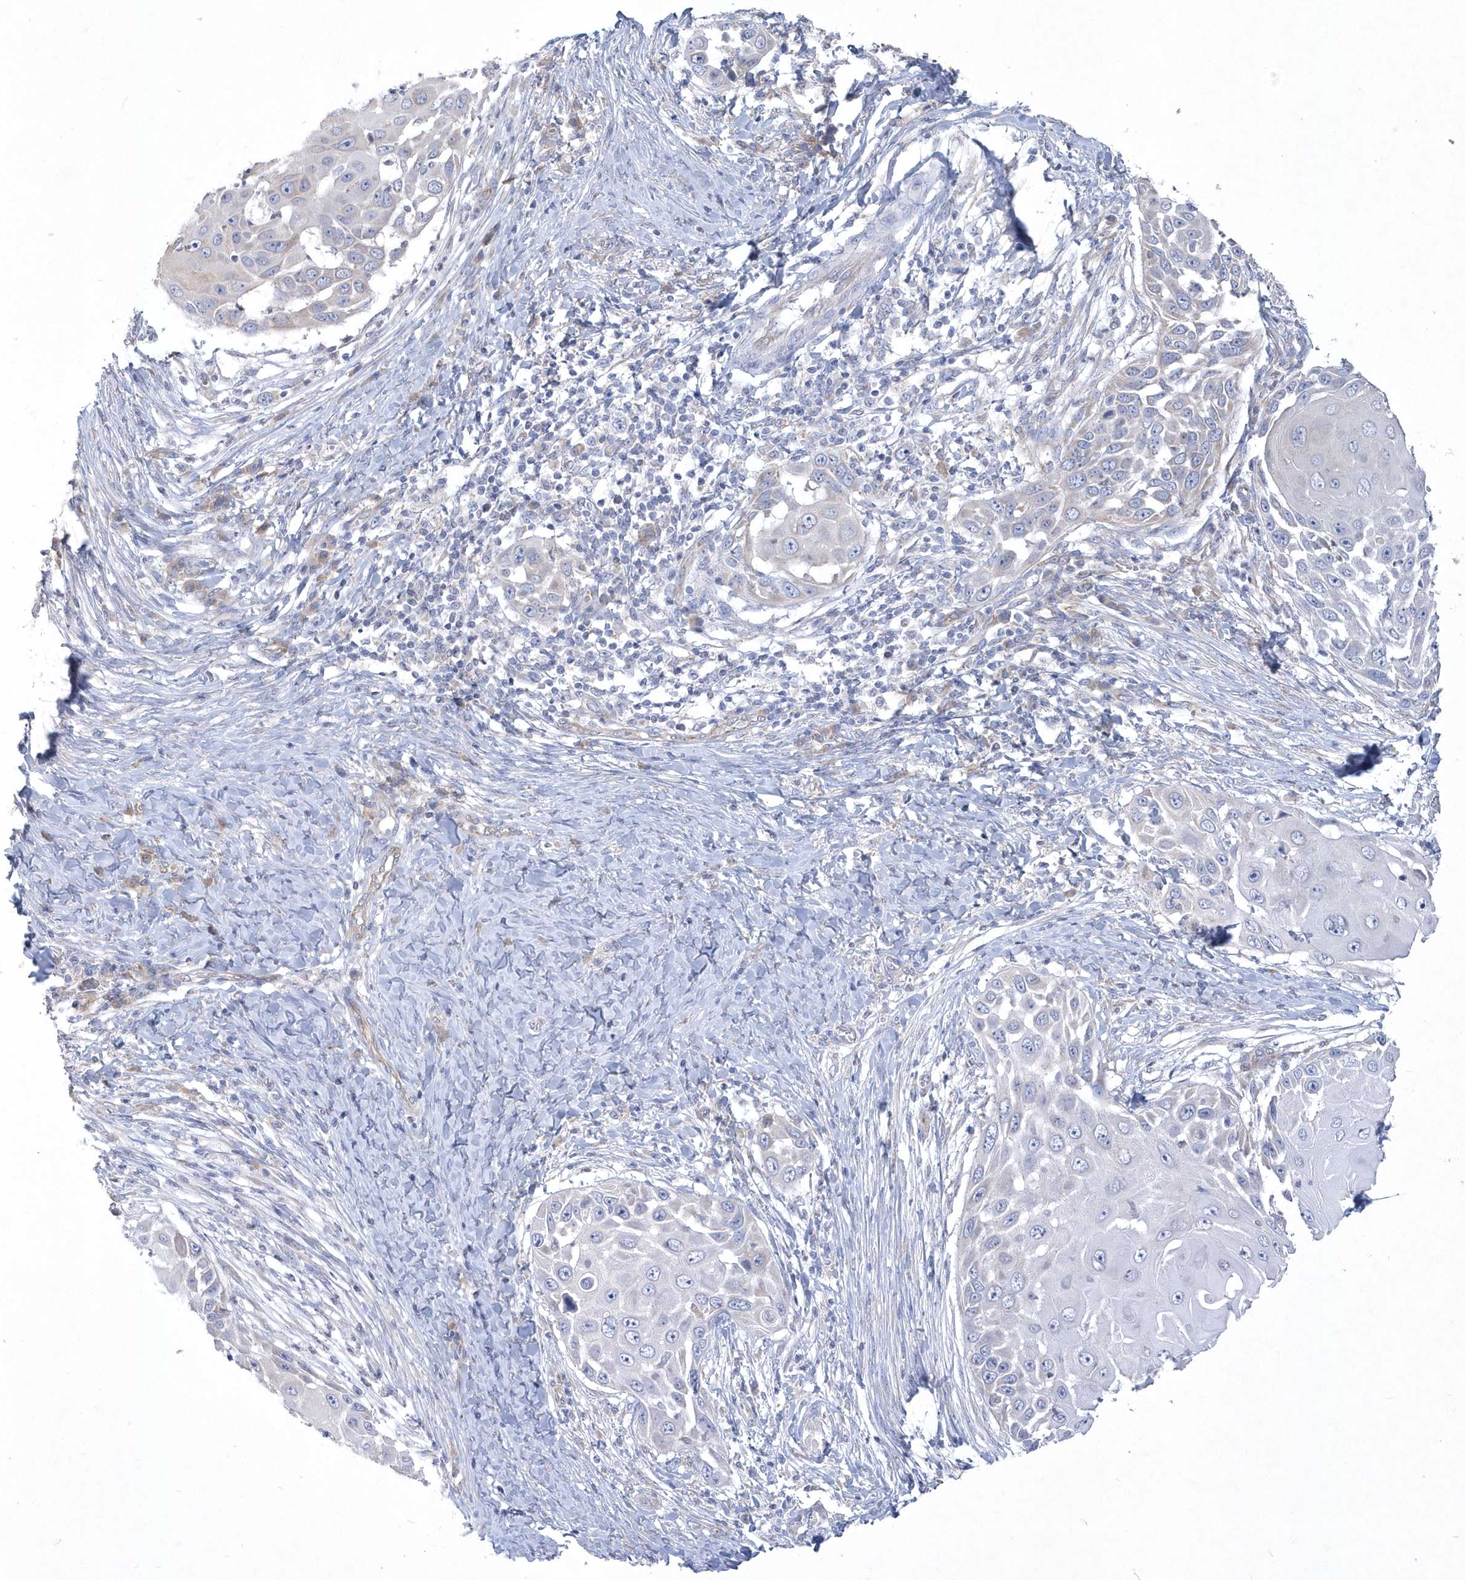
{"staining": {"intensity": "negative", "quantity": "none", "location": "none"}, "tissue": "skin cancer", "cell_type": "Tumor cells", "image_type": "cancer", "snomed": [{"axis": "morphology", "description": "Squamous cell carcinoma, NOS"}, {"axis": "topography", "description": "Skin"}], "caption": "This is an immunohistochemistry (IHC) micrograph of skin cancer. There is no positivity in tumor cells.", "gene": "DGAT1", "patient": {"sex": "female", "age": 44}}